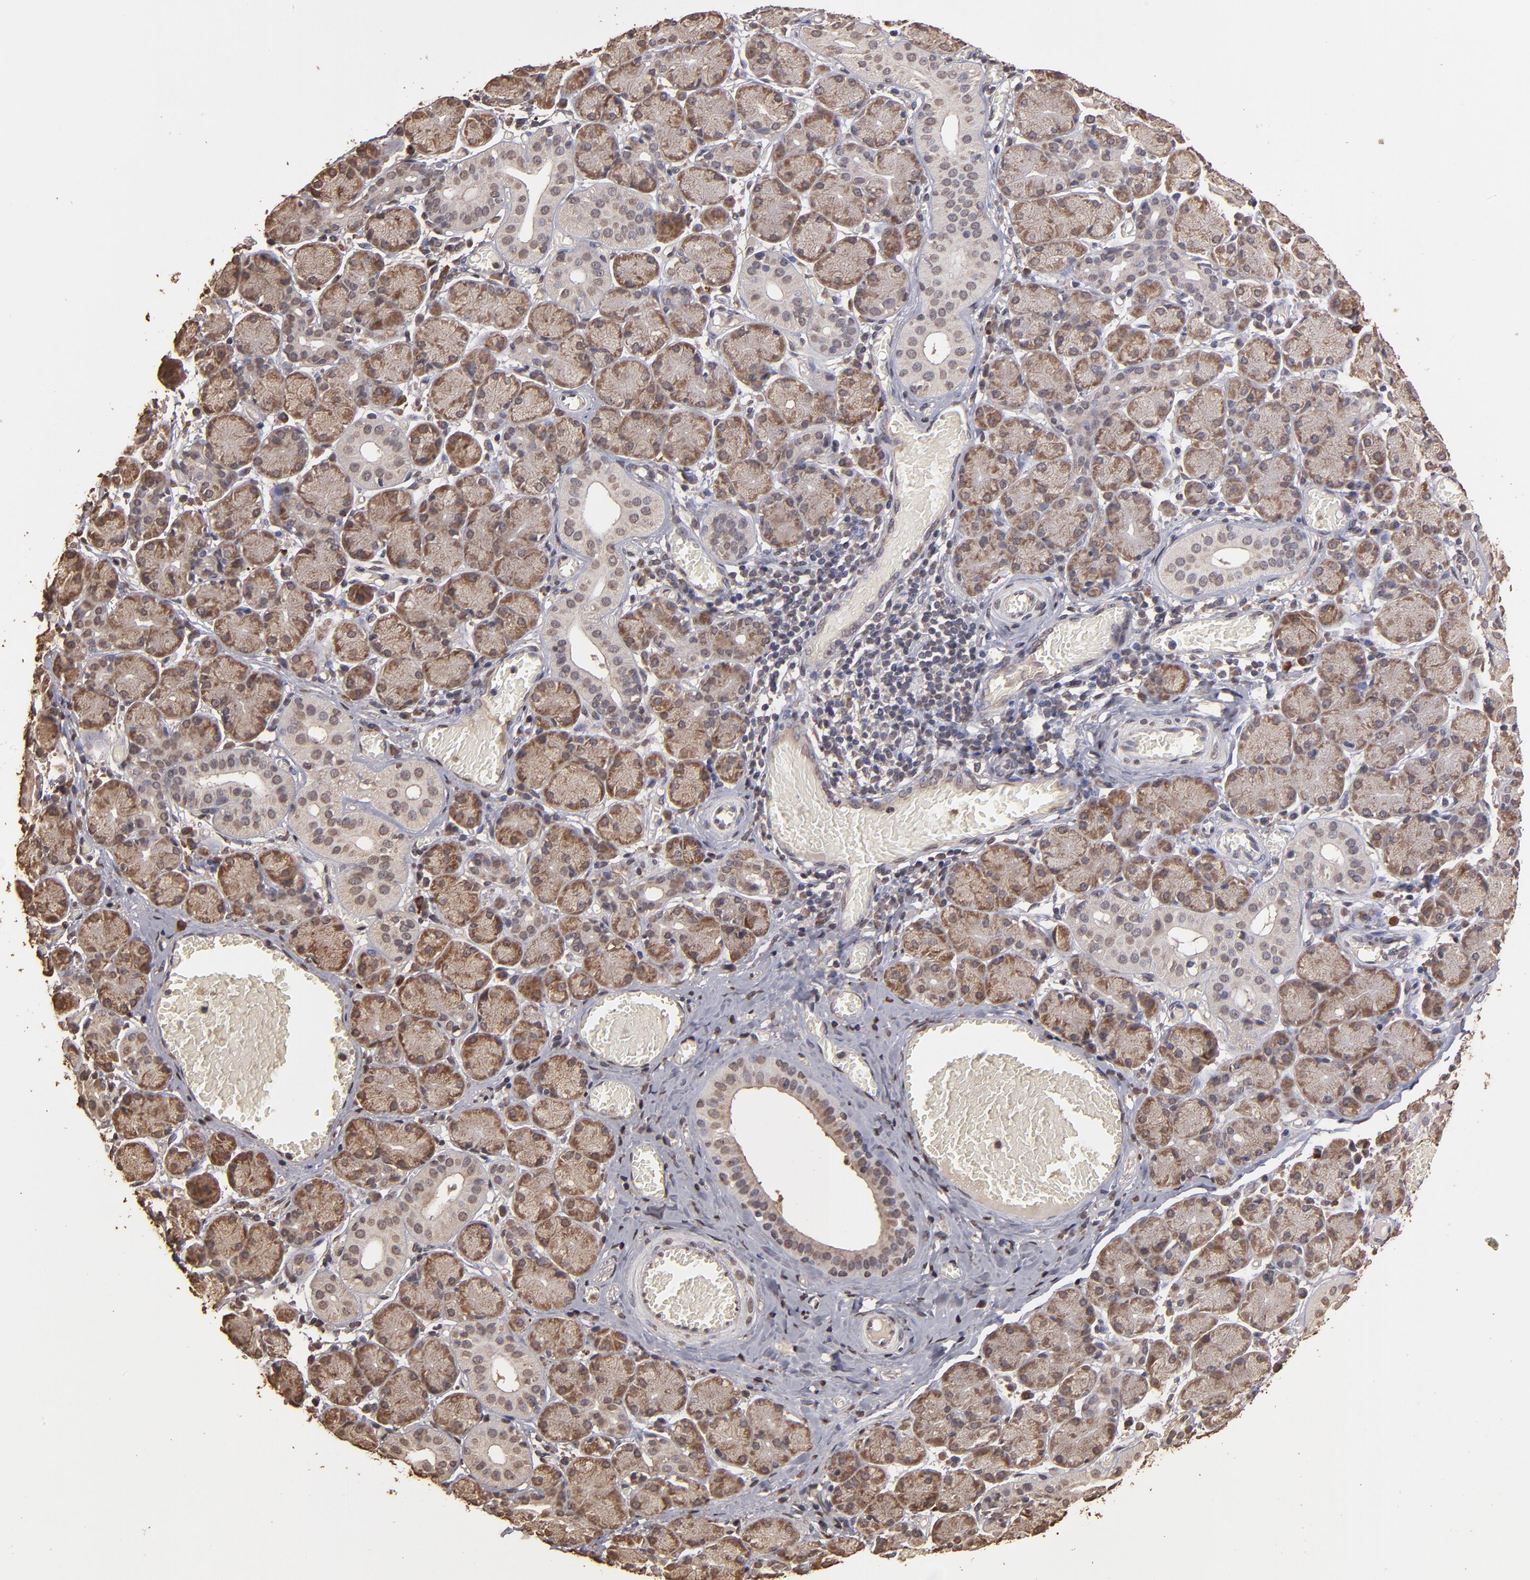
{"staining": {"intensity": "strong", "quantity": ">75%", "location": "cytoplasmic/membranous"}, "tissue": "salivary gland", "cell_type": "Glandular cells", "image_type": "normal", "snomed": [{"axis": "morphology", "description": "Normal tissue, NOS"}, {"axis": "topography", "description": "Salivary gland"}], "caption": "Immunohistochemistry (IHC) of benign human salivary gland exhibits high levels of strong cytoplasmic/membranous staining in approximately >75% of glandular cells. (DAB (3,3'-diaminobenzidine) = brown stain, brightfield microscopy at high magnification).", "gene": "OPHN1", "patient": {"sex": "female", "age": 24}}